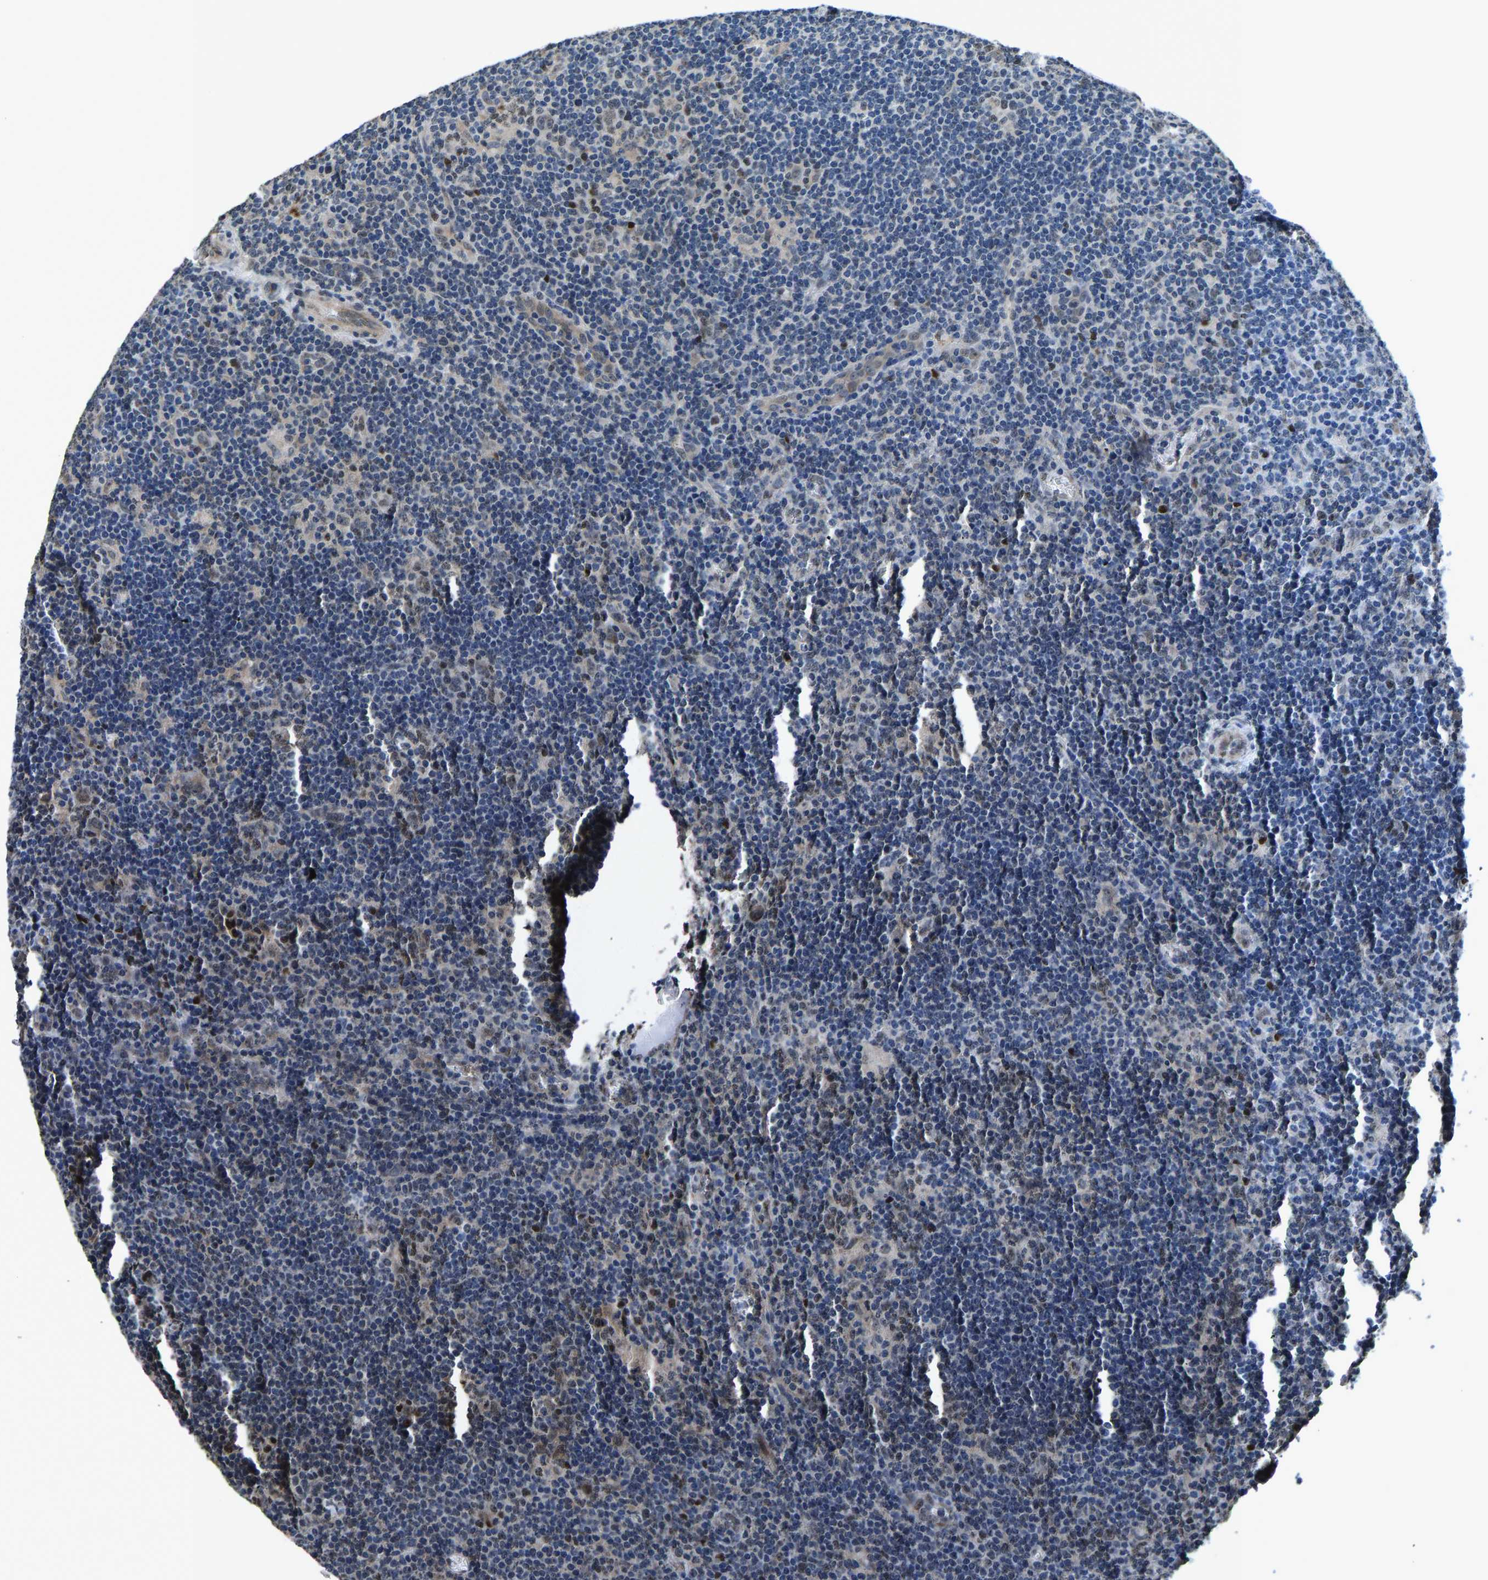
{"staining": {"intensity": "weak", "quantity": "25%-75%", "location": "nuclear"}, "tissue": "lymphoma", "cell_type": "Tumor cells", "image_type": "cancer", "snomed": [{"axis": "morphology", "description": "Hodgkin's disease, NOS"}, {"axis": "topography", "description": "Lymph node"}], "caption": "Immunohistochemical staining of Hodgkin's disease displays low levels of weak nuclear protein staining in about 25%-75% of tumor cells.", "gene": "FOS", "patient": {"sex": "female", "age": 57}}